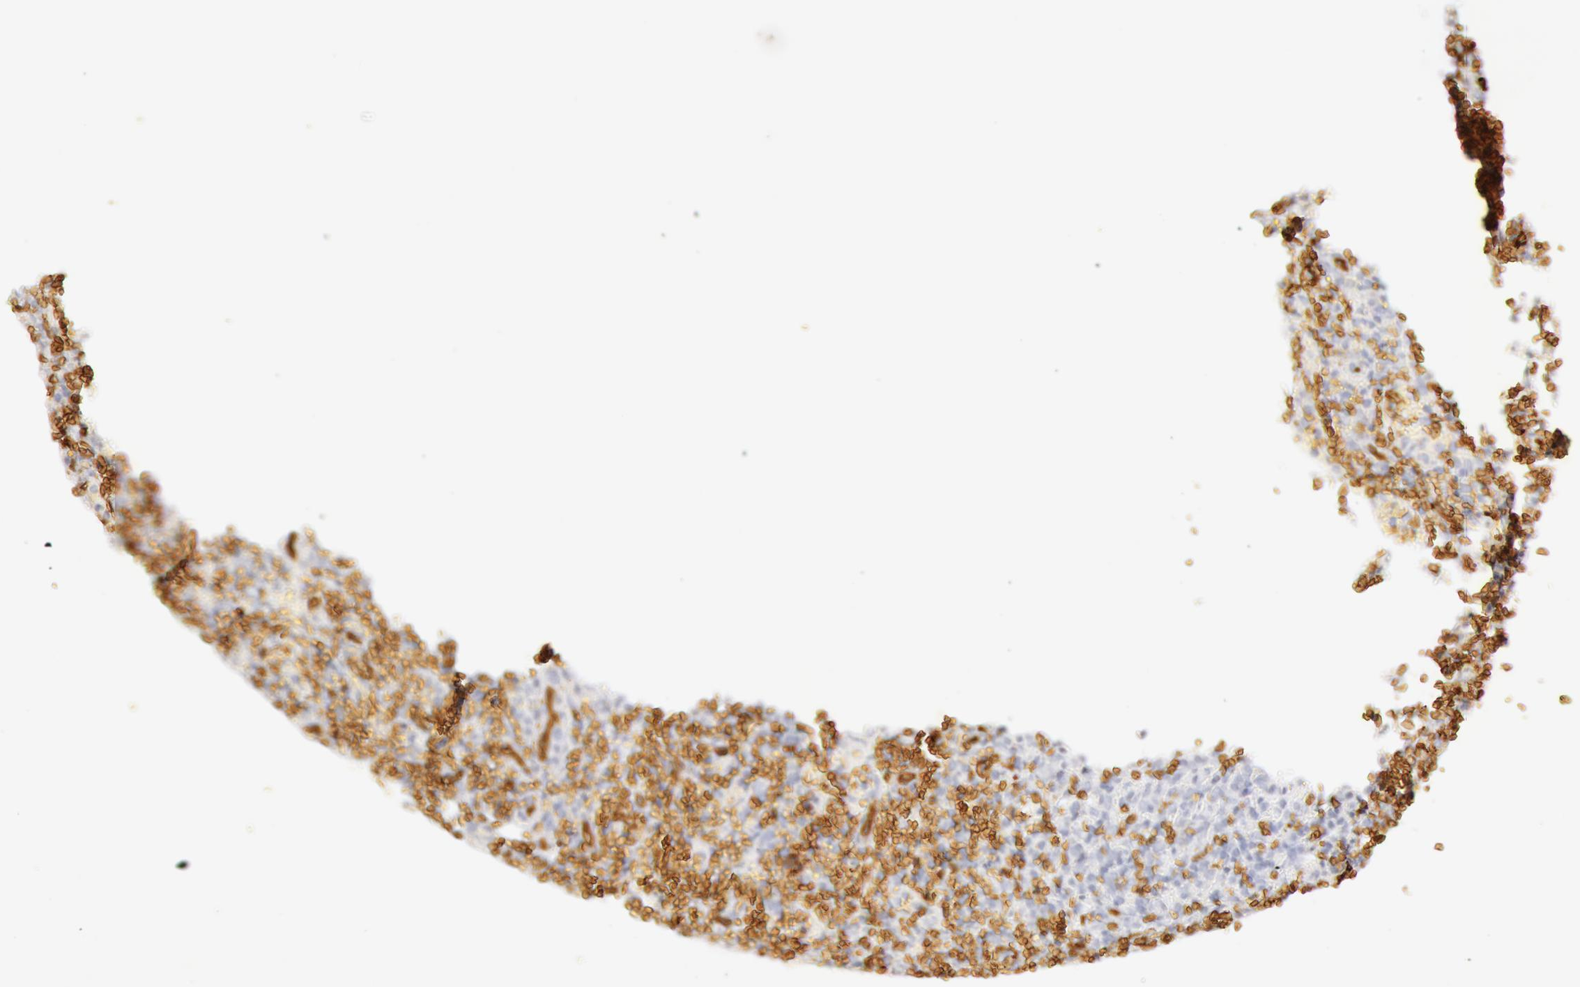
{"staining": {"intensity": "negative", "quantity": "none", "location": "none"}, "tissue": "lymphoma", "cell_type": "Tumor cells", "image_type": "cancer", "snomed": [{"axis": "morphology", "description": "Malignant lymphoma, non-Hodgkin's type, High grade"}, {"axis": "topography", "description": "Spleen"}, {"axis": "topography", "description": "Lymph node"}], "caption": "A micrograph of malignant lymphoma, non-Hodgkin's type (high-grade) stained for a protein reveals no brown staining in tumor cells.", "gene": "AQP1", "patient": {"sex": "female", "age": 70}}